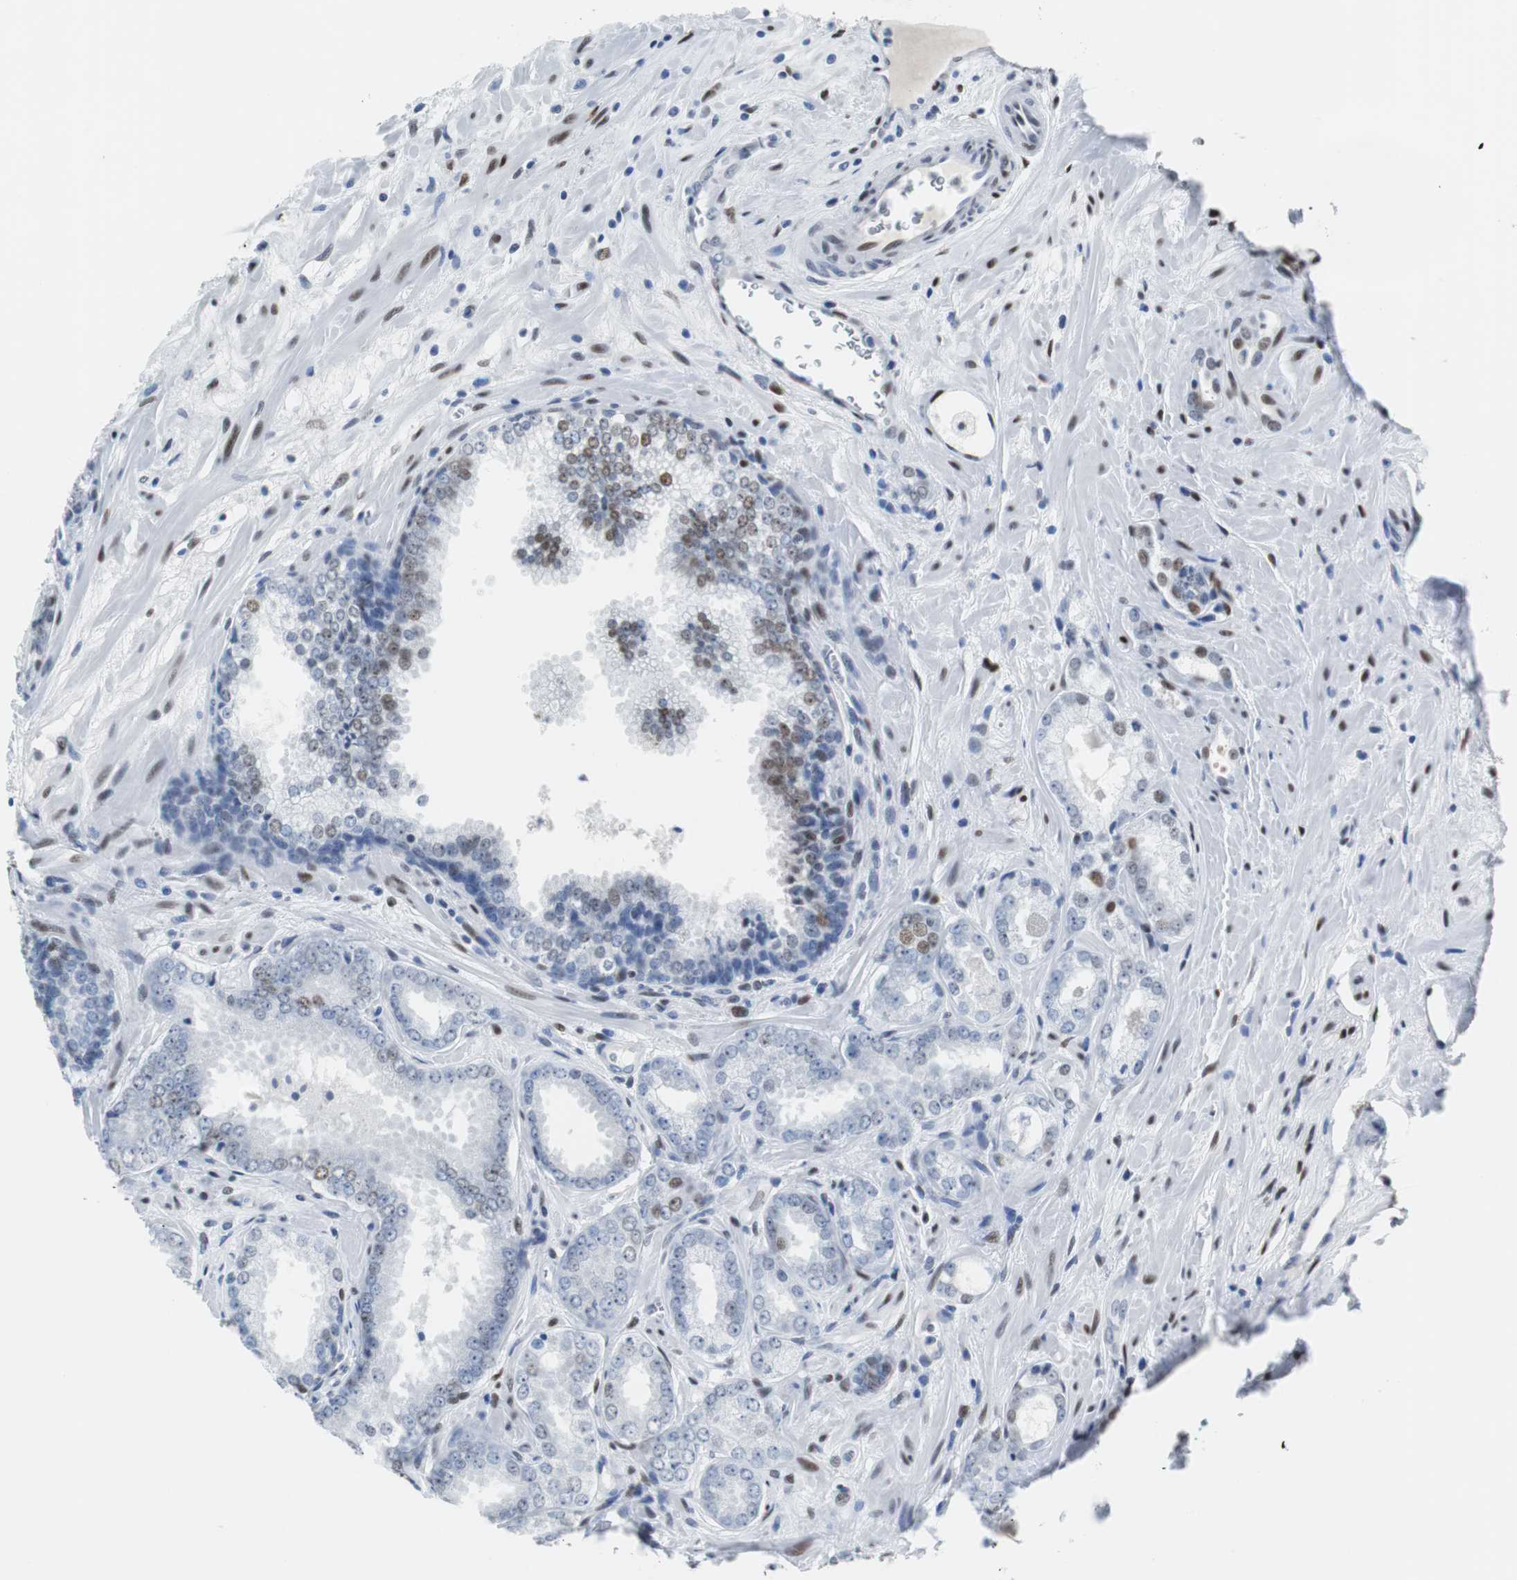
{"staining": {"intensity": "moderate", "quantity": "<25%", "location": "nuclear"}, "tissue": "prostate cancer", "cell_type": "Tumor cells", "image_type": "cancer", "snomed": [{"axis": "morphology", "description": "Adenocarcinoma, Low grade"}, {"axis": "topography", "description": "Prostate"}], "caption": "High-magnification brightfield microscopy of prostate adenocarcinoma (low-grade) stained with DAB (3,3'-diaminobenzidine) (brown) and counterstained with hematoxylin (blue). tumor cells exhibit moderate nuclear expression is present in about<25% of cells.", "gene": "JUN", "patient": {"sex": "male", "age": 60}}